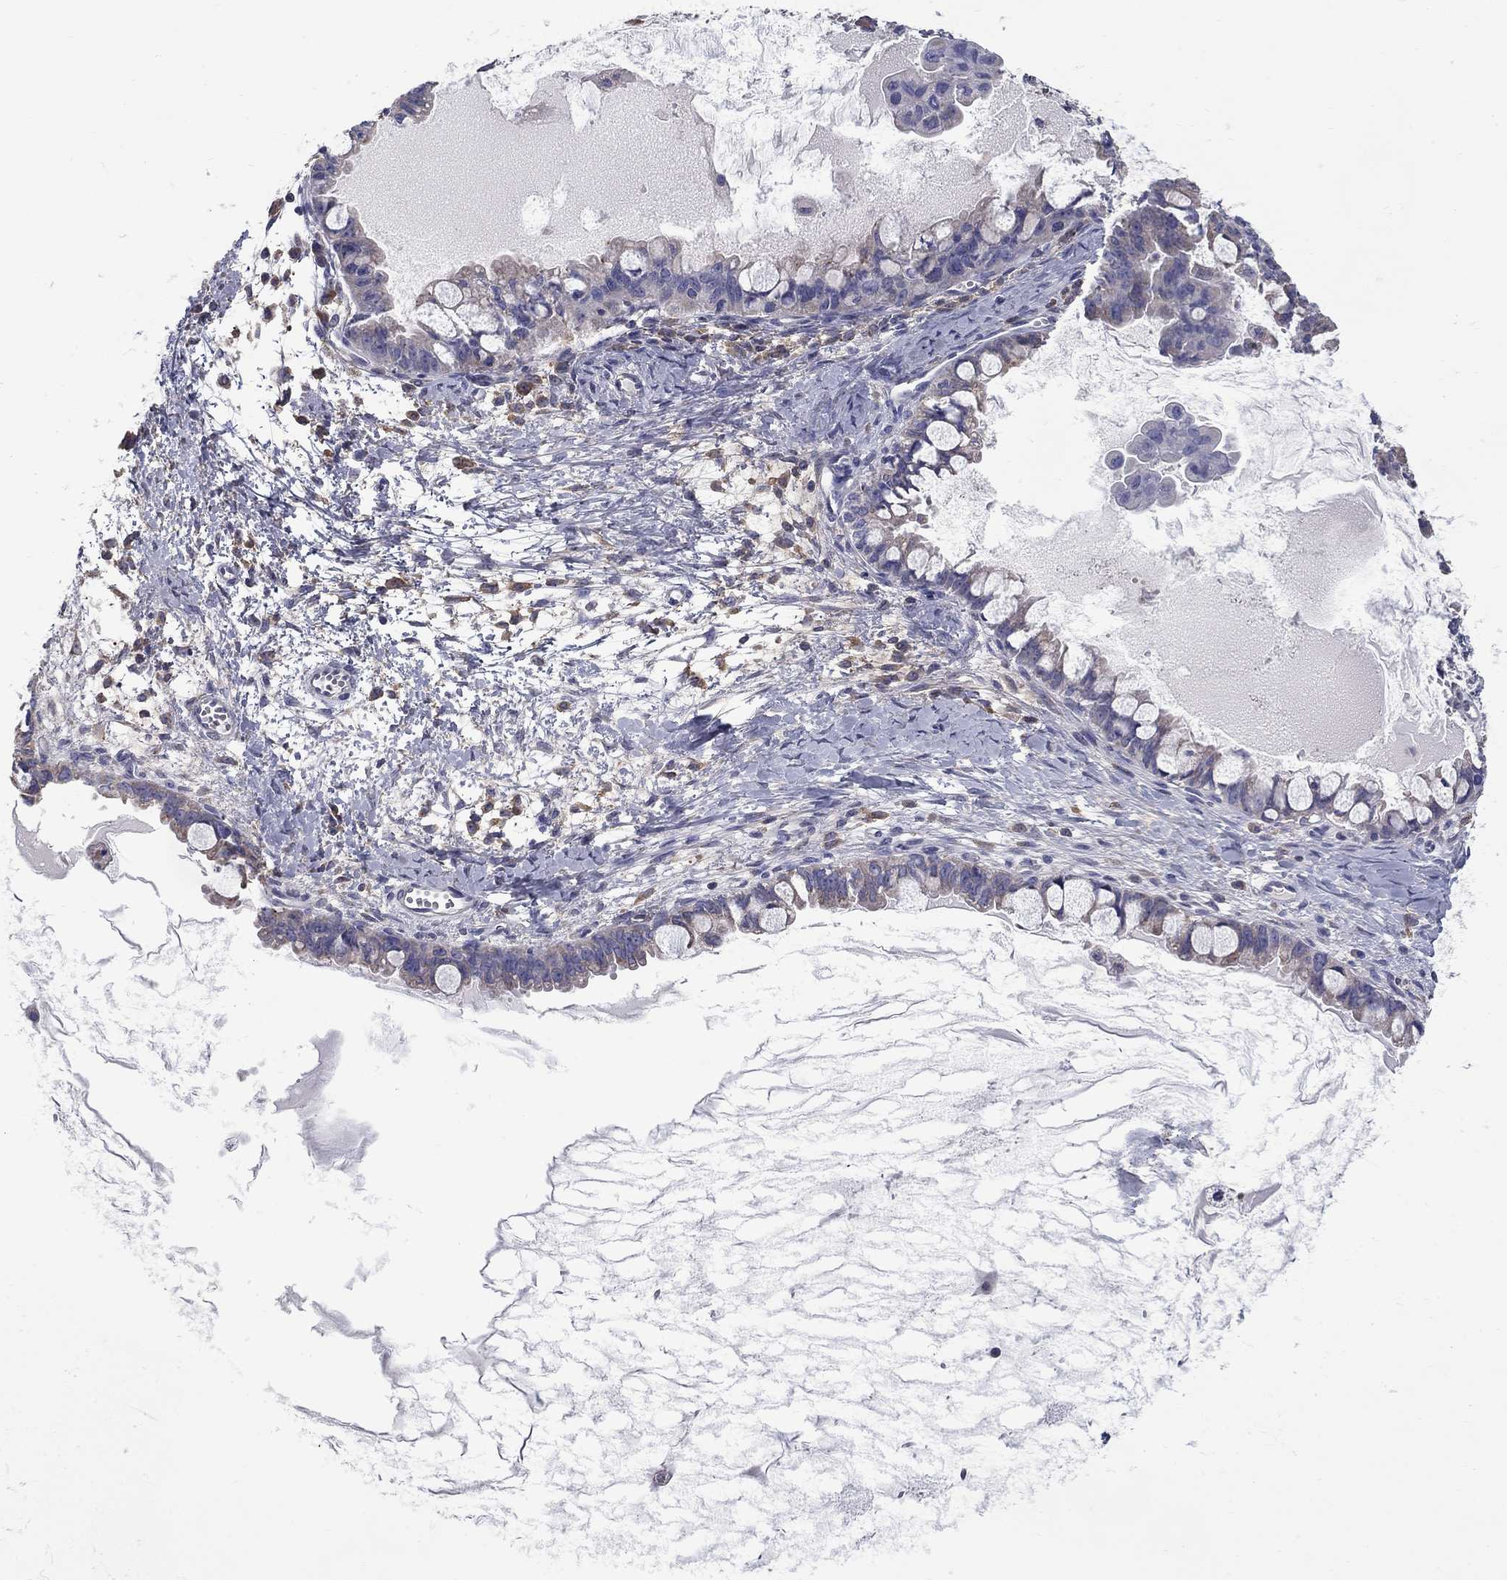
{"staining": {"intensity": "negative", "quantity": "none", "location": "none"}, "tissue": "ovarian cancer", "cell_type": "Tumor cells", "image_type": "cancer", "snomed": [{"axis": "morphology", "description": "Cystadenocarcinoma, mucinous, NOS"}, {"axis": "topography", "description": "Ovary"}], "caption": "This is an immunohistochemistry image of human ovarian cancer. There is no positivity in tumor cells.", "gene": "NME5", "patient": {"sex": "female", "age": 63}}